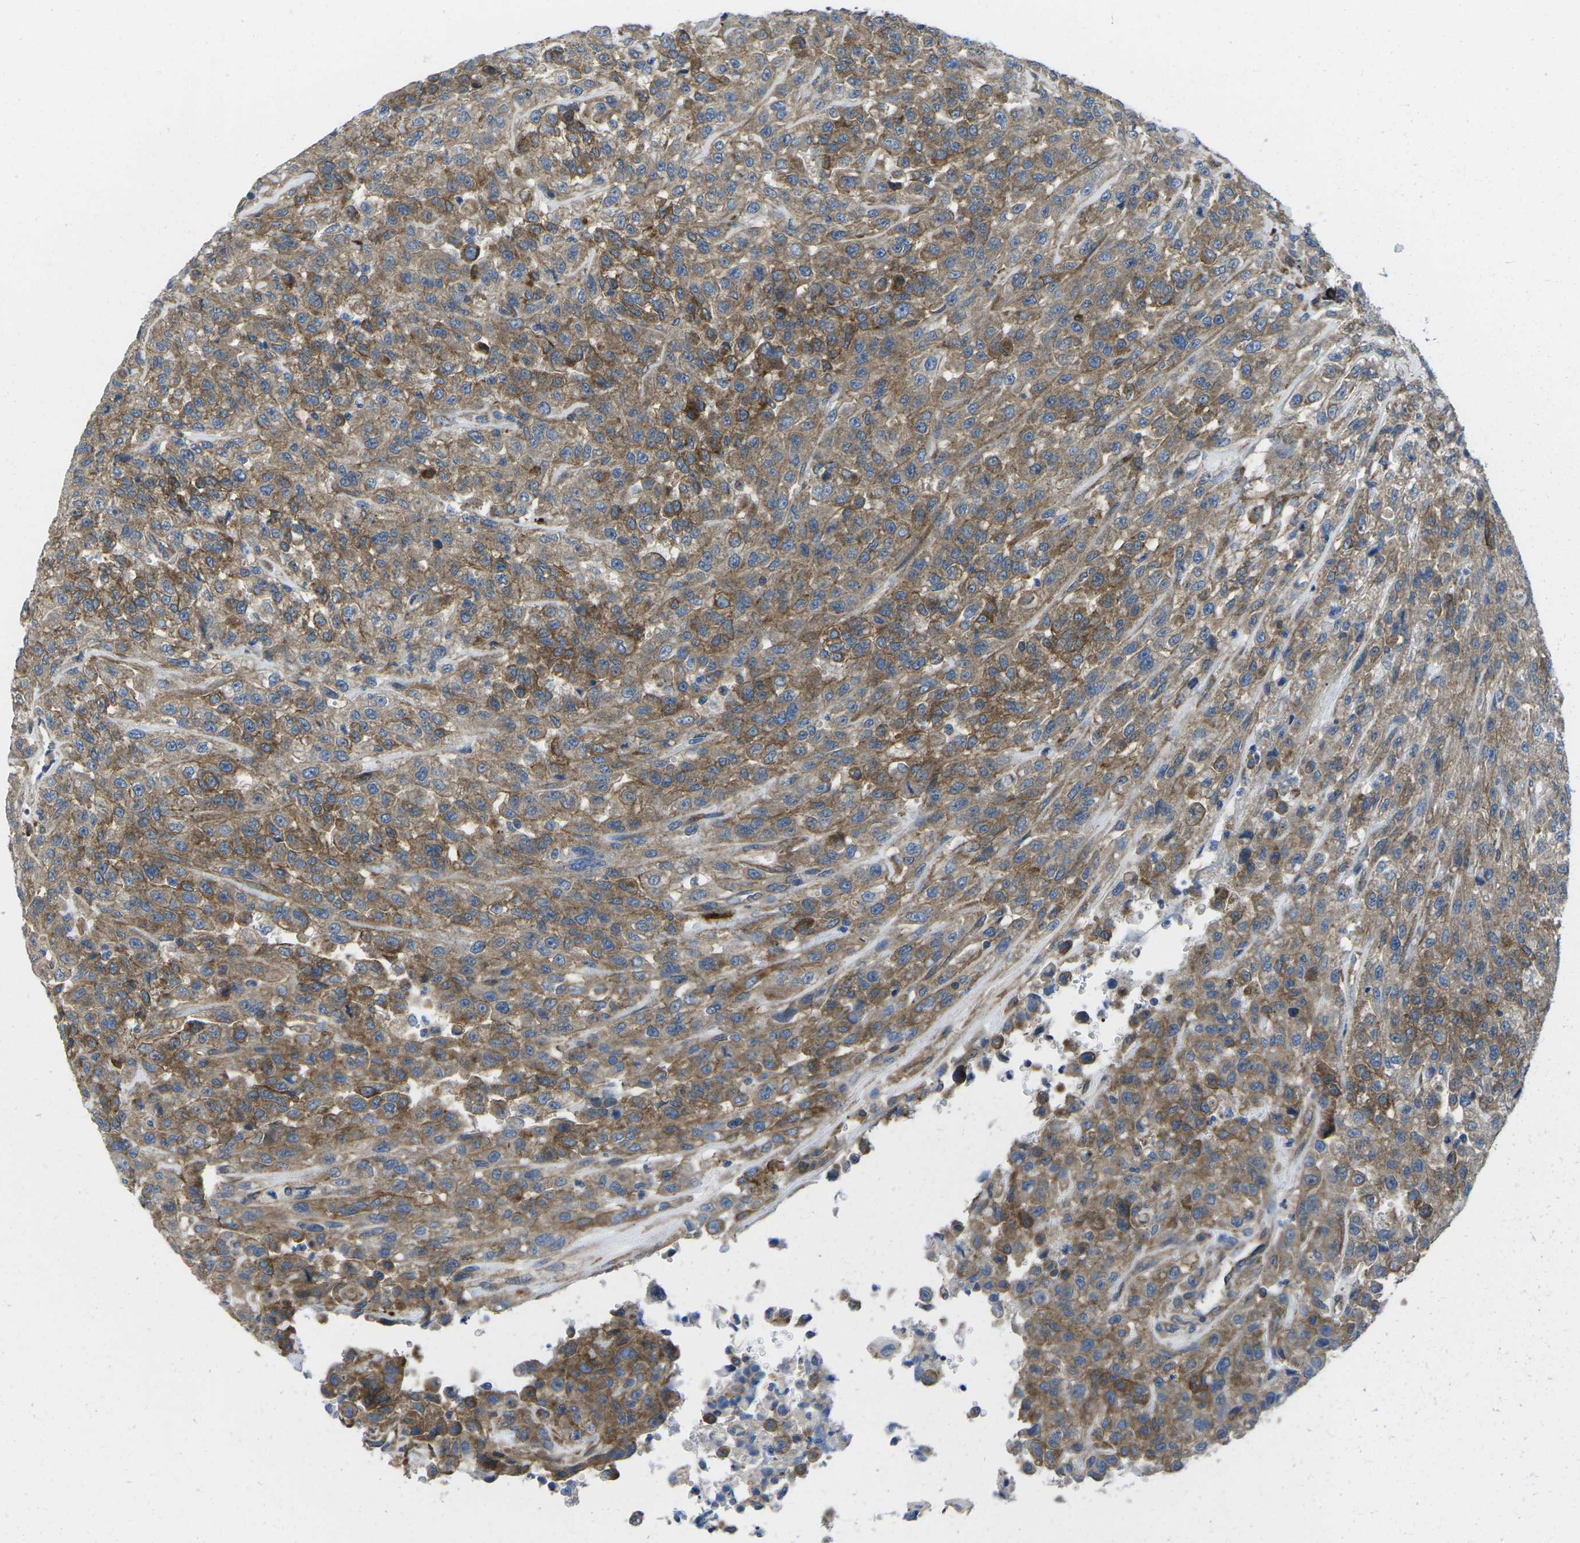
{"staining": {"intensity": "moderate", "quantity": ">75%", "location": "cytoplasmic/membranous"}, "tissue": "urothelial cancer", "cell_type": "Tumor cells", "image_type": "cancer", "snomed": [{"axis": "morphology", "description": "Urothelial carcinoma, High grade"}, {"axis": "topography", "description": "Urinary bladder"}], "caption": "Moderate cytoplasmic/membranous protein positivity is seen in approximately >75% of tumor cells in urothelial carcinoma (high-grade).", "gene": "DLG1", "patient": {"sex": "male", "age": 46}}